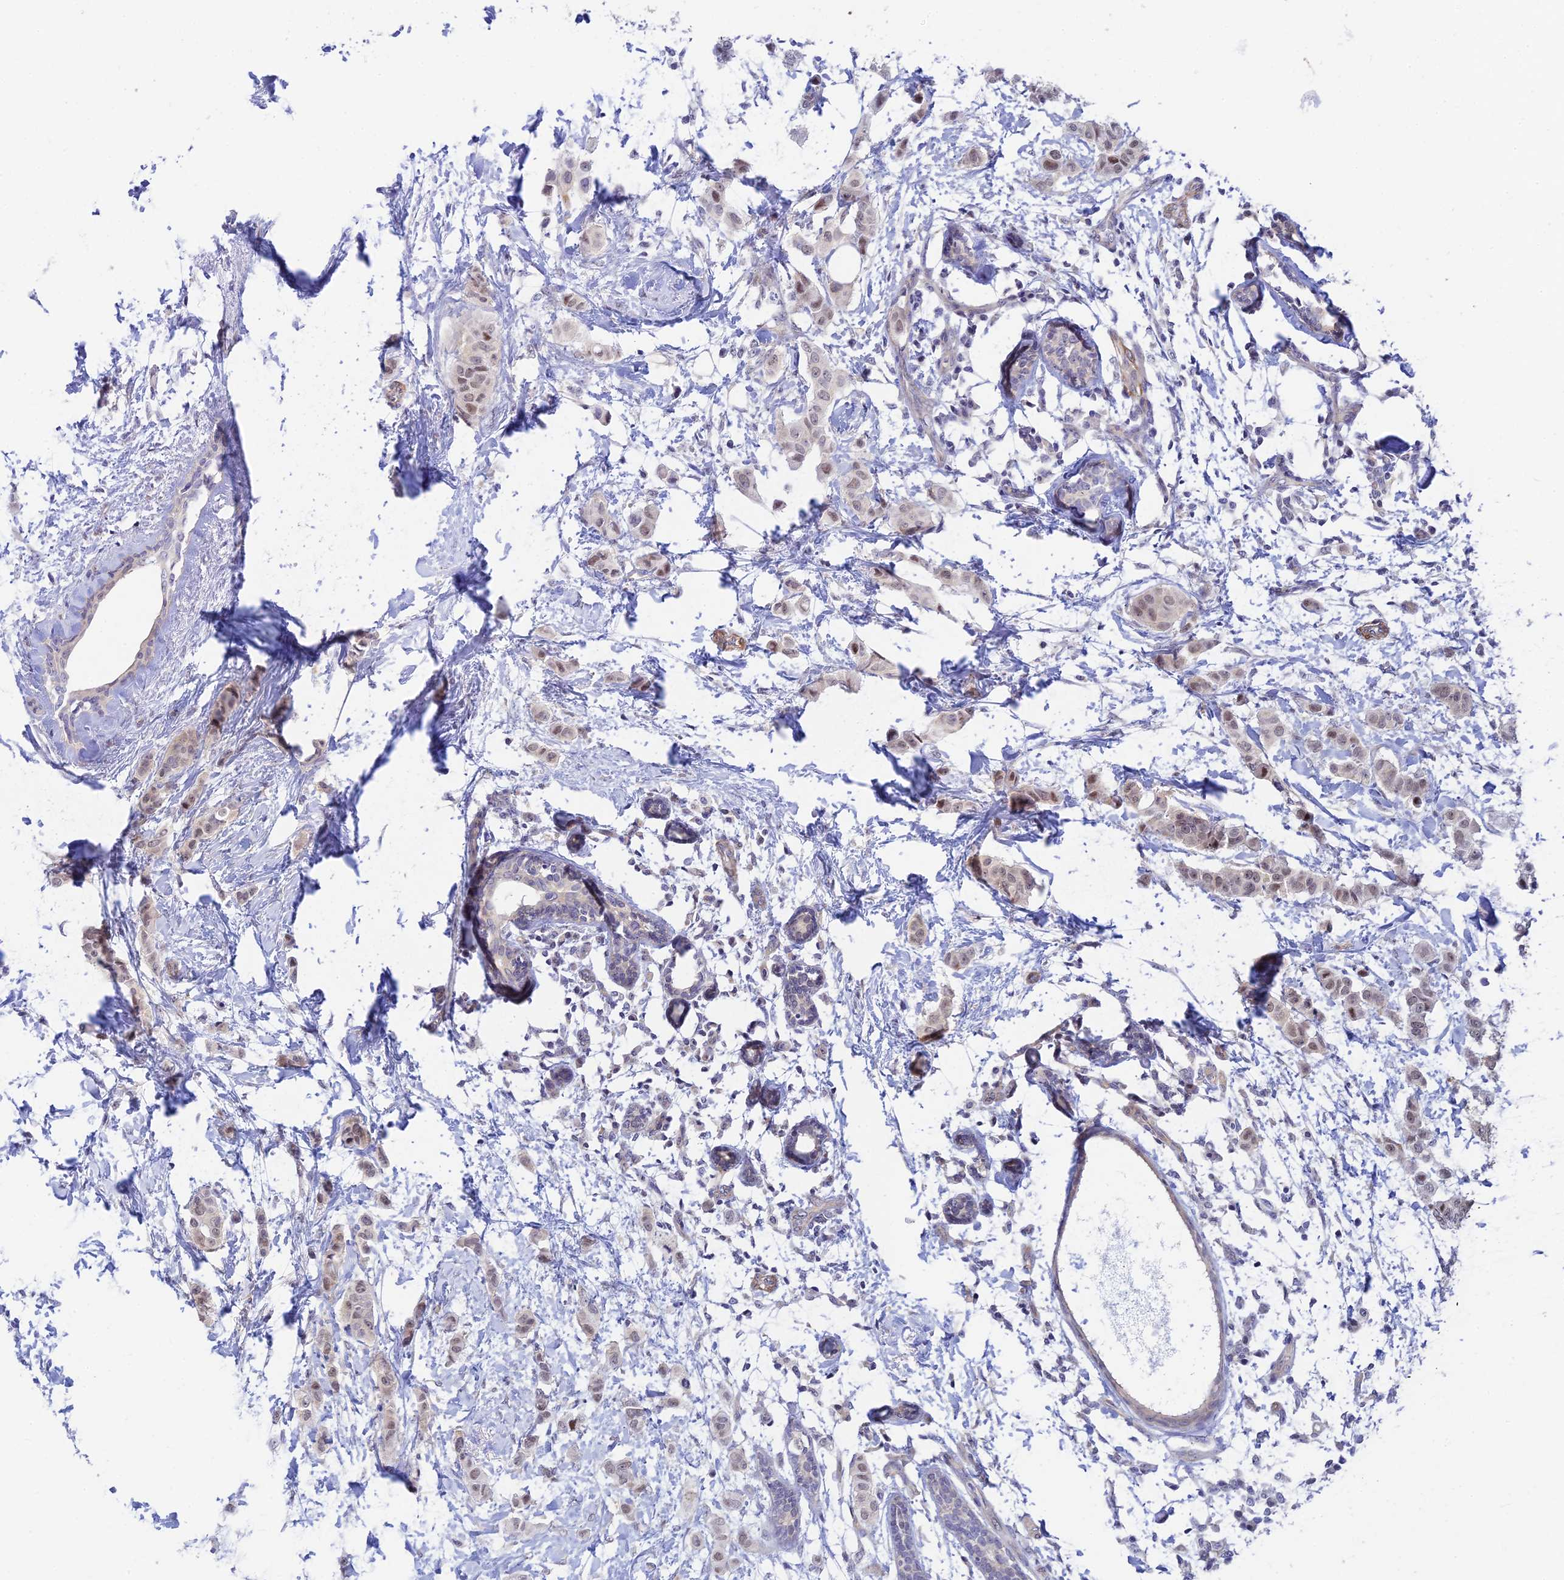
{"staining": {"intensity": "weak", "quantity": "25%-75%", "location": "nuclear"}, "tissue": "breast cancer", "cell_type": "Tumor cells", "image_type": "cancer", "snomed": [{"axis": "morphology", "description": "Duct carcinoma"}, {"axis": "topography", "description": "Breast"}], "caption": "A high-resolution histopathology image shows IHC staining of breast cancer, which exhibits weak nuclear staining in approximately 25%-75% of tumor cells. (Stains: DAB in brown, nuclei in blue, Microscopy: brightfield microscopy at high magnification).", "gene": "CFAP92", "patient": {"sex": "female", "age": 40}}